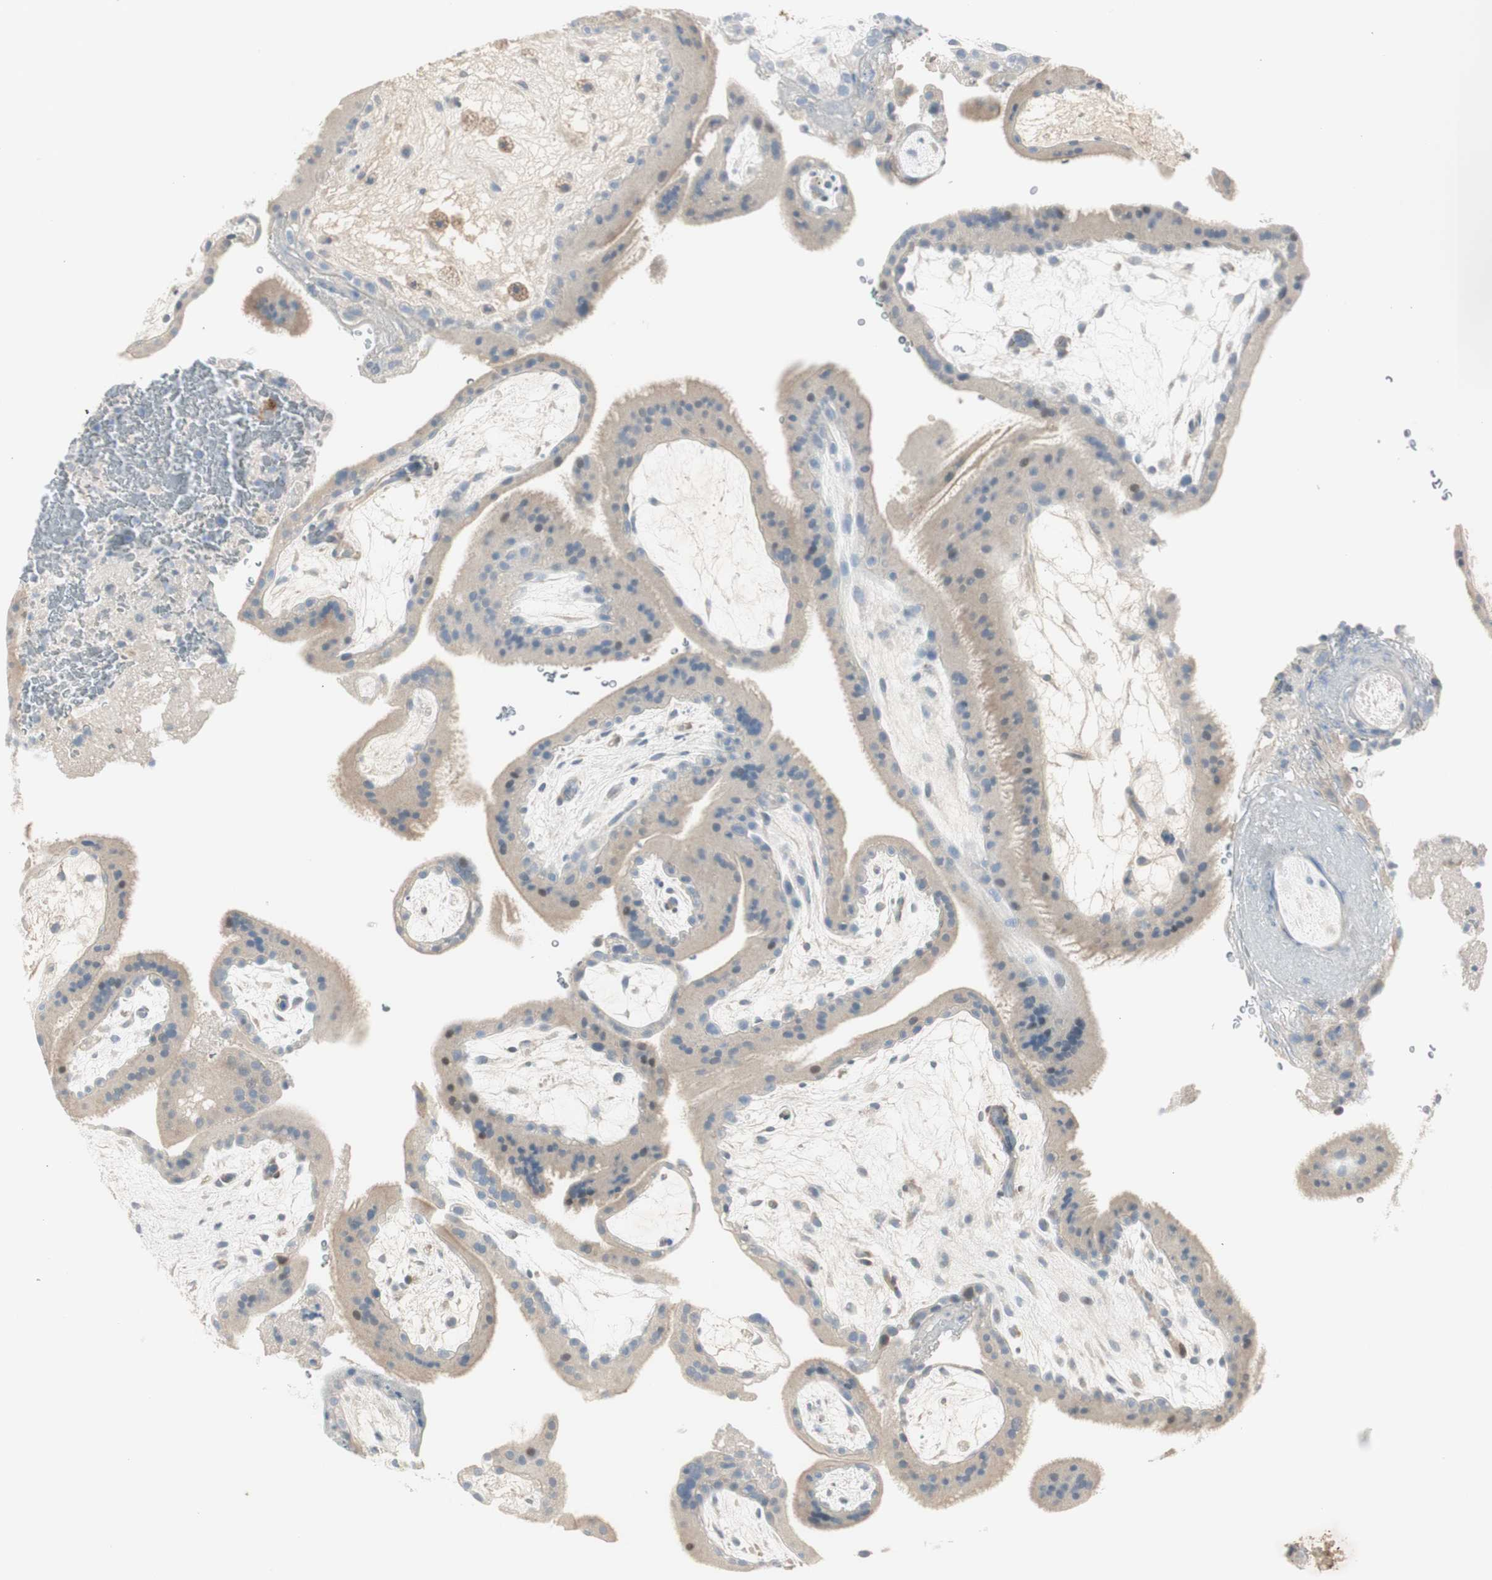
{"staining": {"intensity": "weak", "quantity": "25%-75%", "location": "cytoplasmic/membranous"}, "tissue": "placenta", "cell_type": "Trophoblastic cells", "image_type": "normal", "snomed": [{"axis": "morphology", "description": "Normal tissue, NOS"}, {"axis": "topography", "description": "Placenta"}], "caption": "Trophoblastic cells demonstrate weak cytoplasmic/membranous staining in about 25%-75% of cells in benign placenta.", "gene": "MAPRE3", "patient": {"sex": "female", "age": 19}}